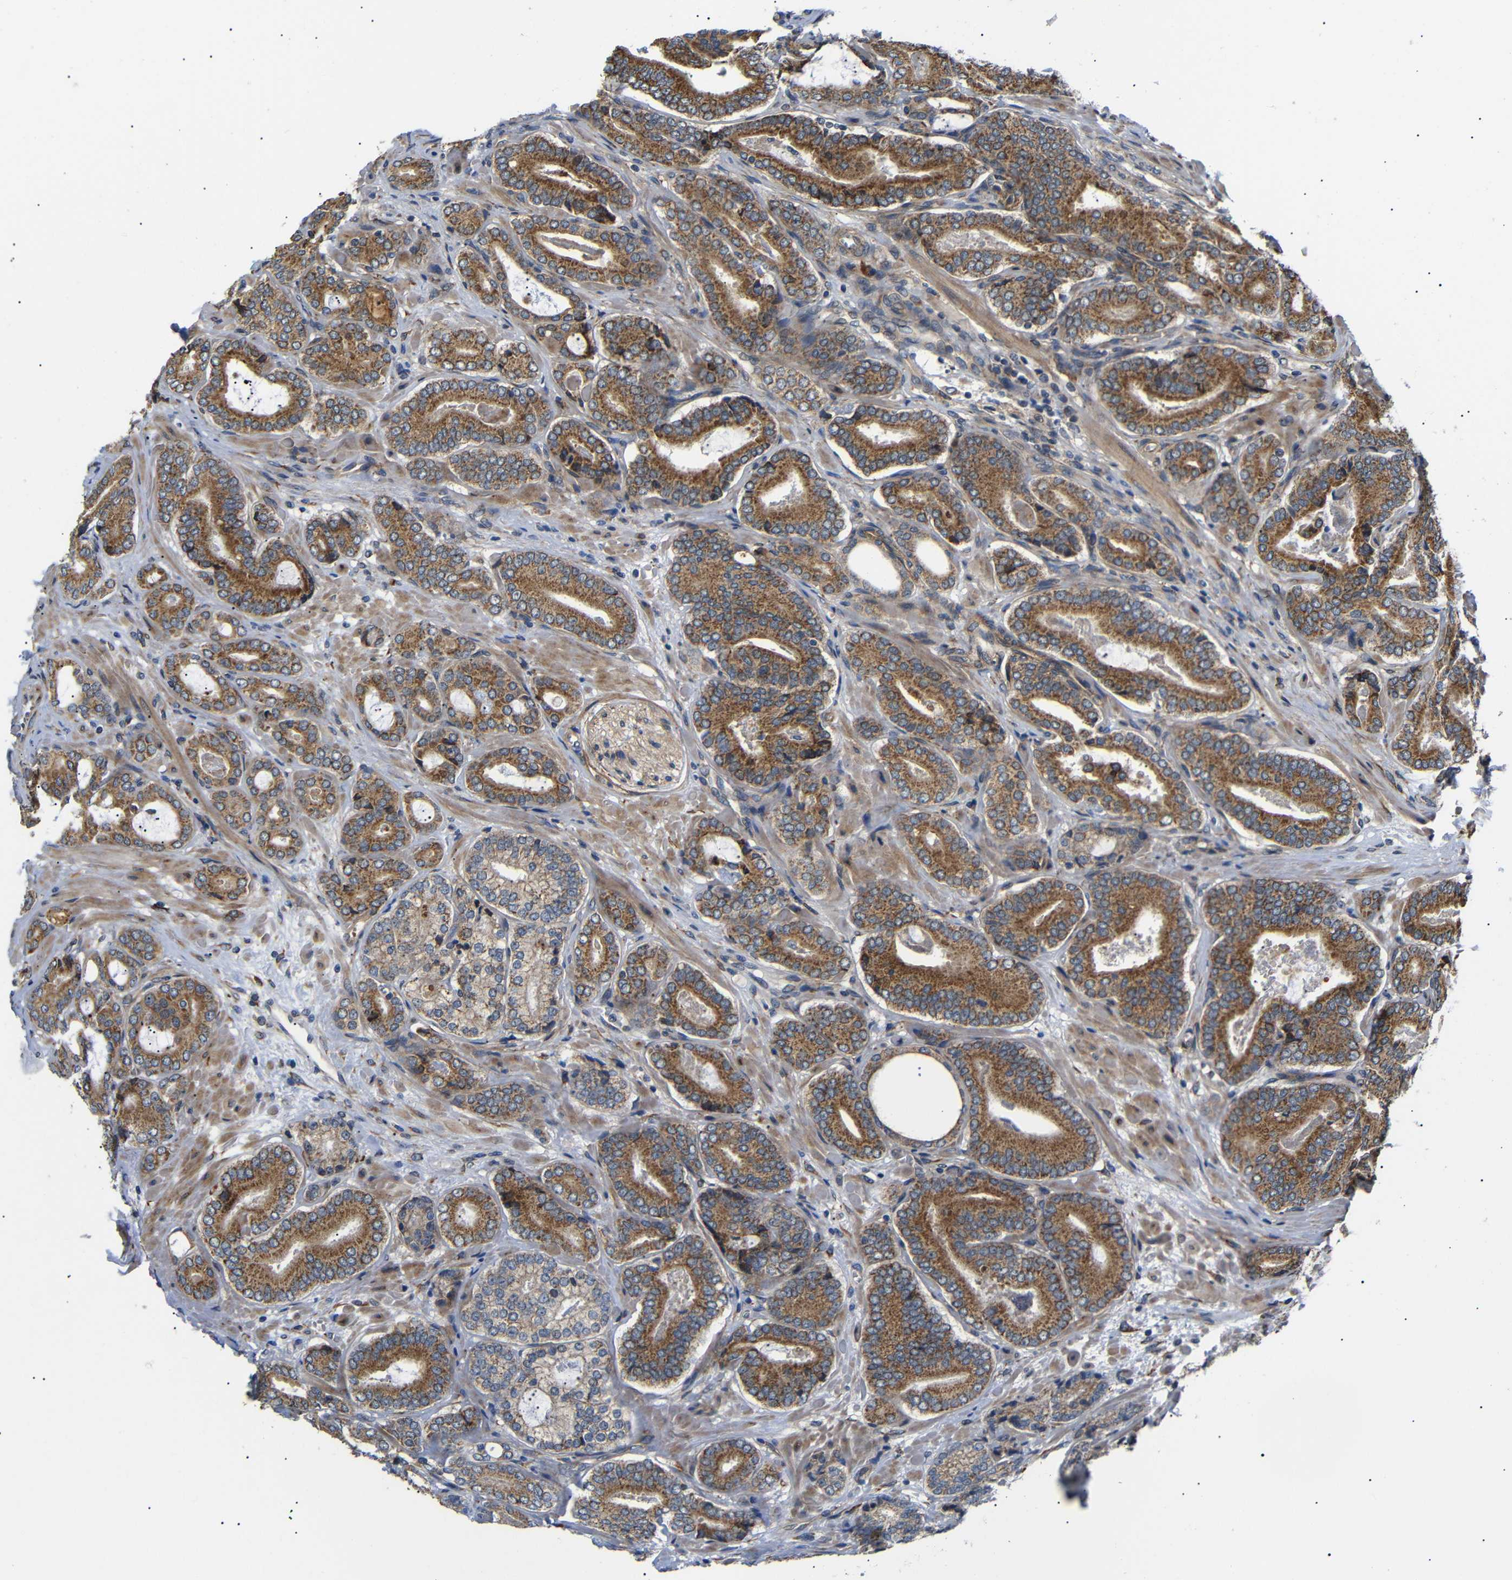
{"staining": {"intensity": "moderate", "quantity": ">75%", "location": "cytoplasmic/membranous"}, "tissue": "prostate cancer", "cell_type": "Tumor cells", "image_type": "cancer", "snomed": [{"axis": "morphology", "description": "Adenocarcinoma, High grade"}, {"axis": "topography", "description": "Prostate"}], "caption": "Human prostate cancer stained with a protein marker demonstrates moderate staining in tumor cells.", "gene": "KANK4", "patient": {"sex": "male", "age": 61}}